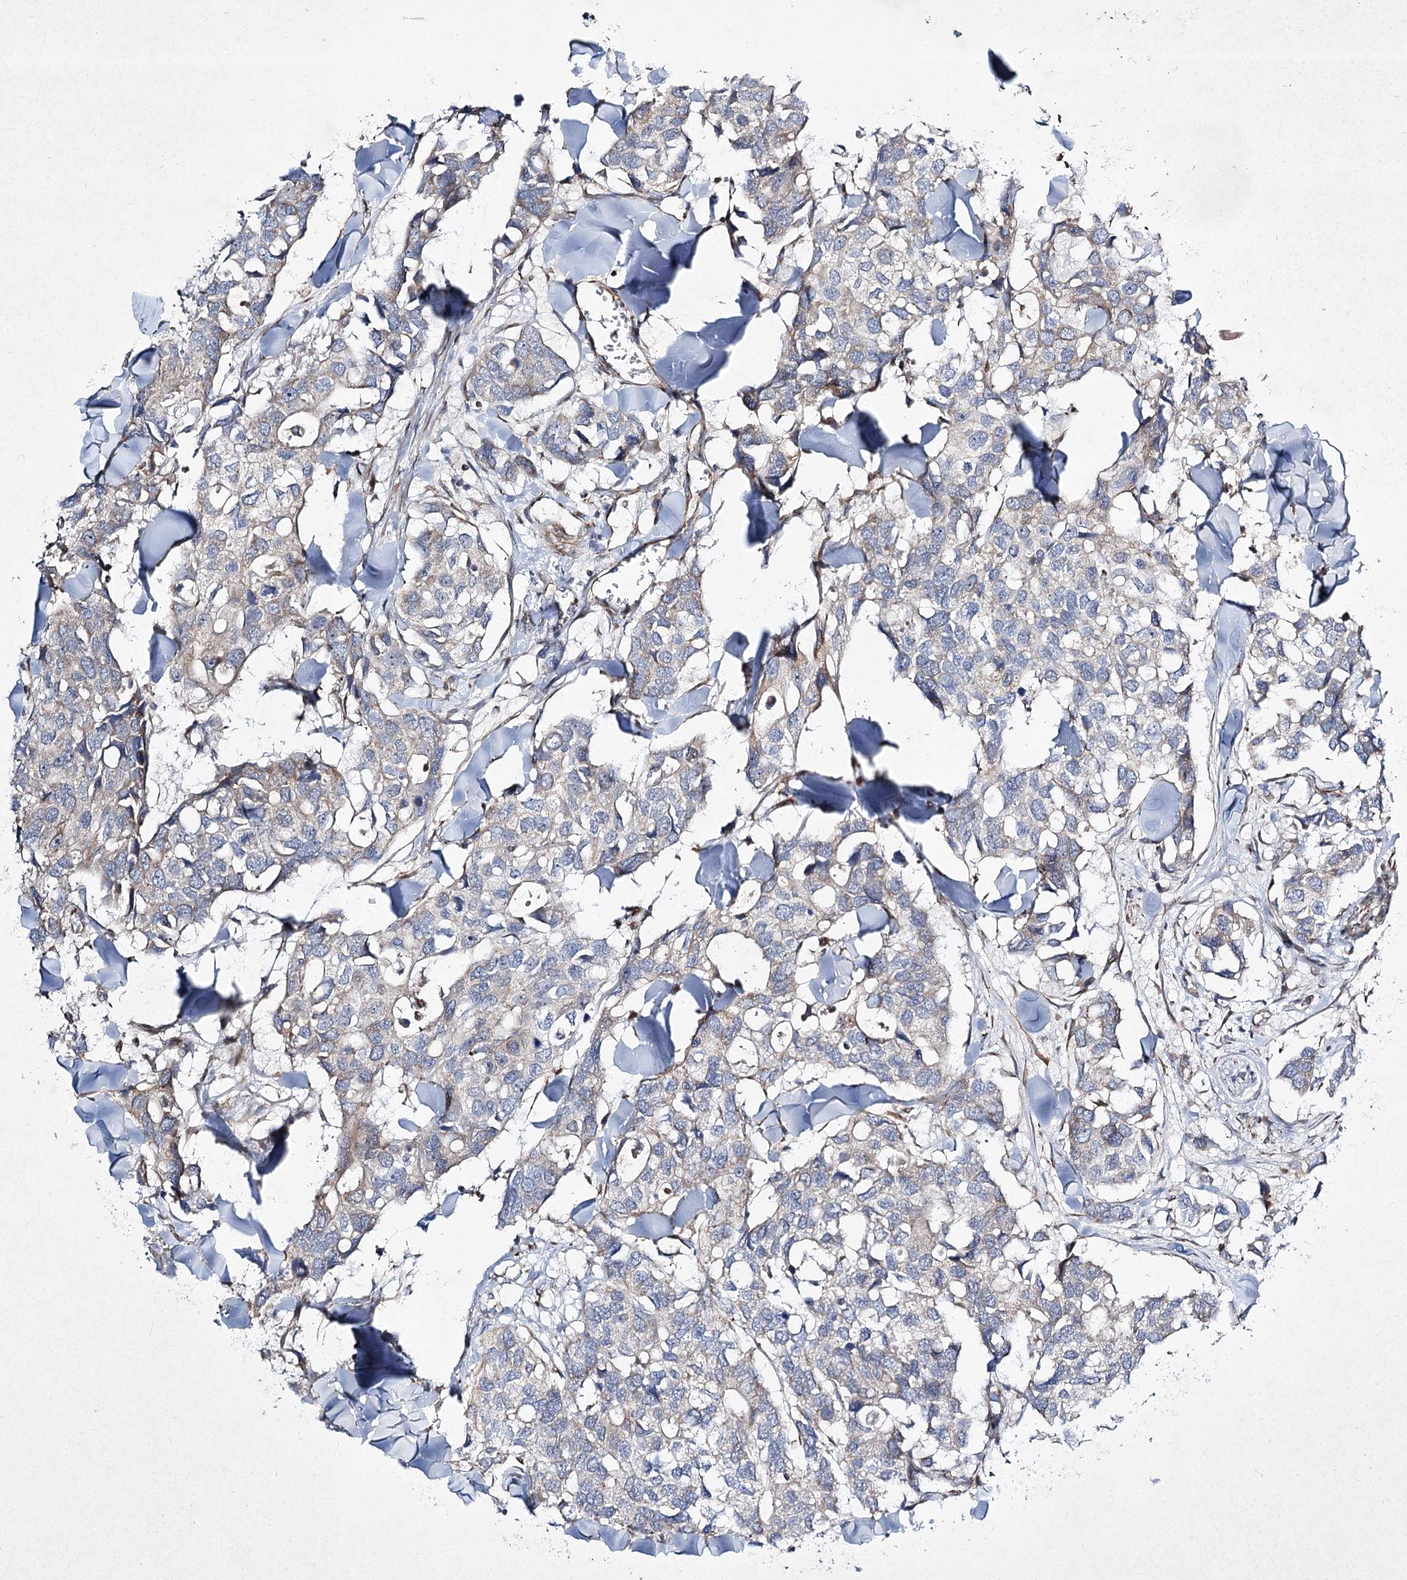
{"staining": {"intensity": "negative", "quantity": "none", "location": "none"}, "tissue": "breast cancer", "cell_type": "Tumor cells", "image_type": "cancer", "snomed": [{"axis": "morphology", "description": "Duct carcinoma"}, {"axis": "topography", "description": "Breast"}], "caption": "Tumor cells show no significant expression in breast cancer (infiltrating ductal carcinoma).", "gene": "KIAA0825", "patient": {"sex": "female", "age": 83}}